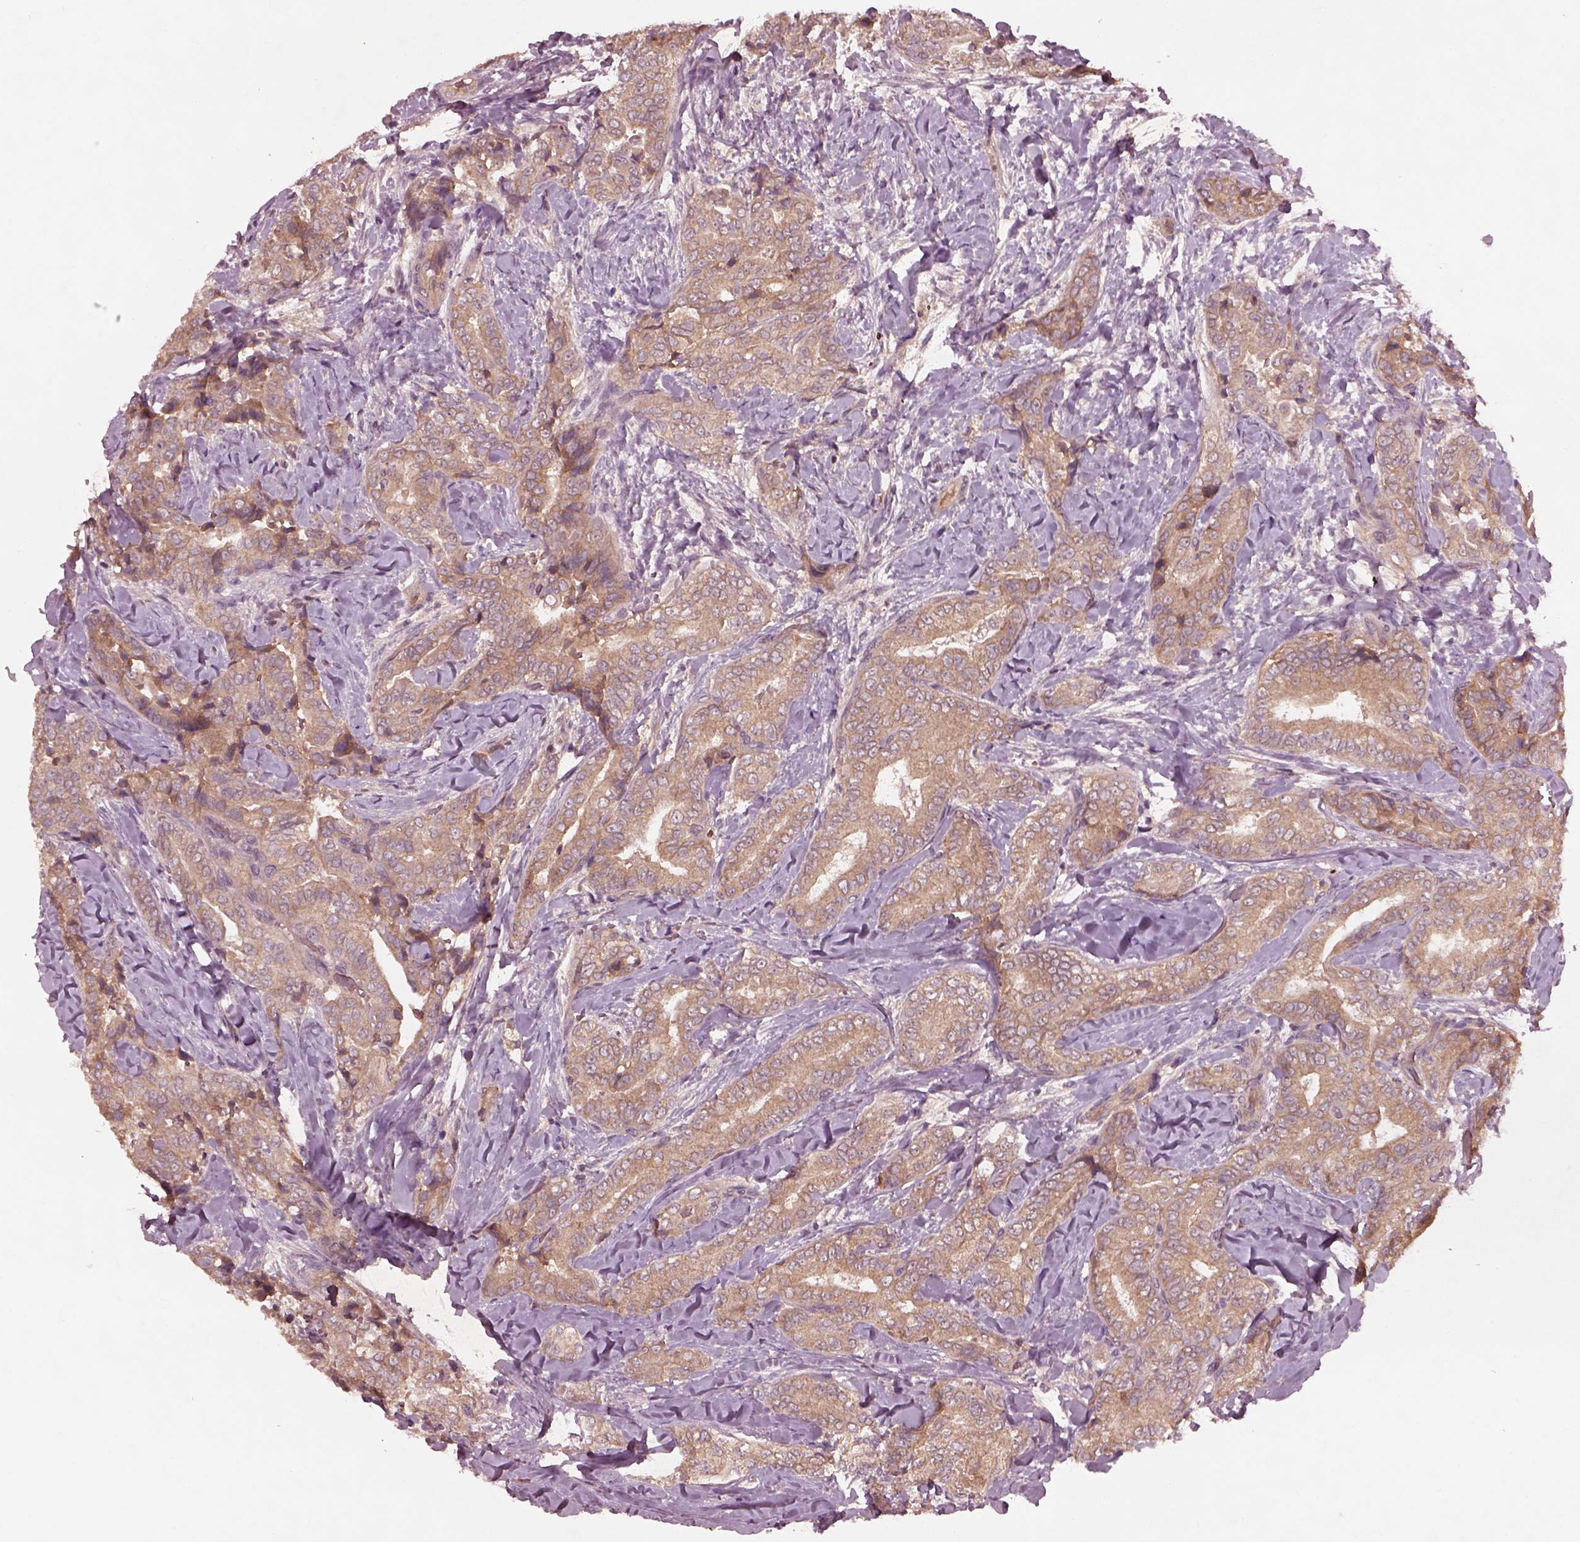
{"staining": {"intensity": "weak", "quantity": ">75%", "location": "cytoplasmic/membranous"}, "tissue": "thyroid cancer", "cell_type": "Tumor cells", "image_type": "cancer", "snomed": [{"axis": "morphology", "description": "Papillary adenocarcinoma, NOS"}, {"axis": "topography", "description": "Thyroid gland"}], "caption": "DAB immunohistochemical staining of thyroid cancer exhibits weak cytoplasmic/membranous protein expression in about >75% of tumor cells.", "gene": "FAM234A", "patient": {"sex": "male", "age": 61}}